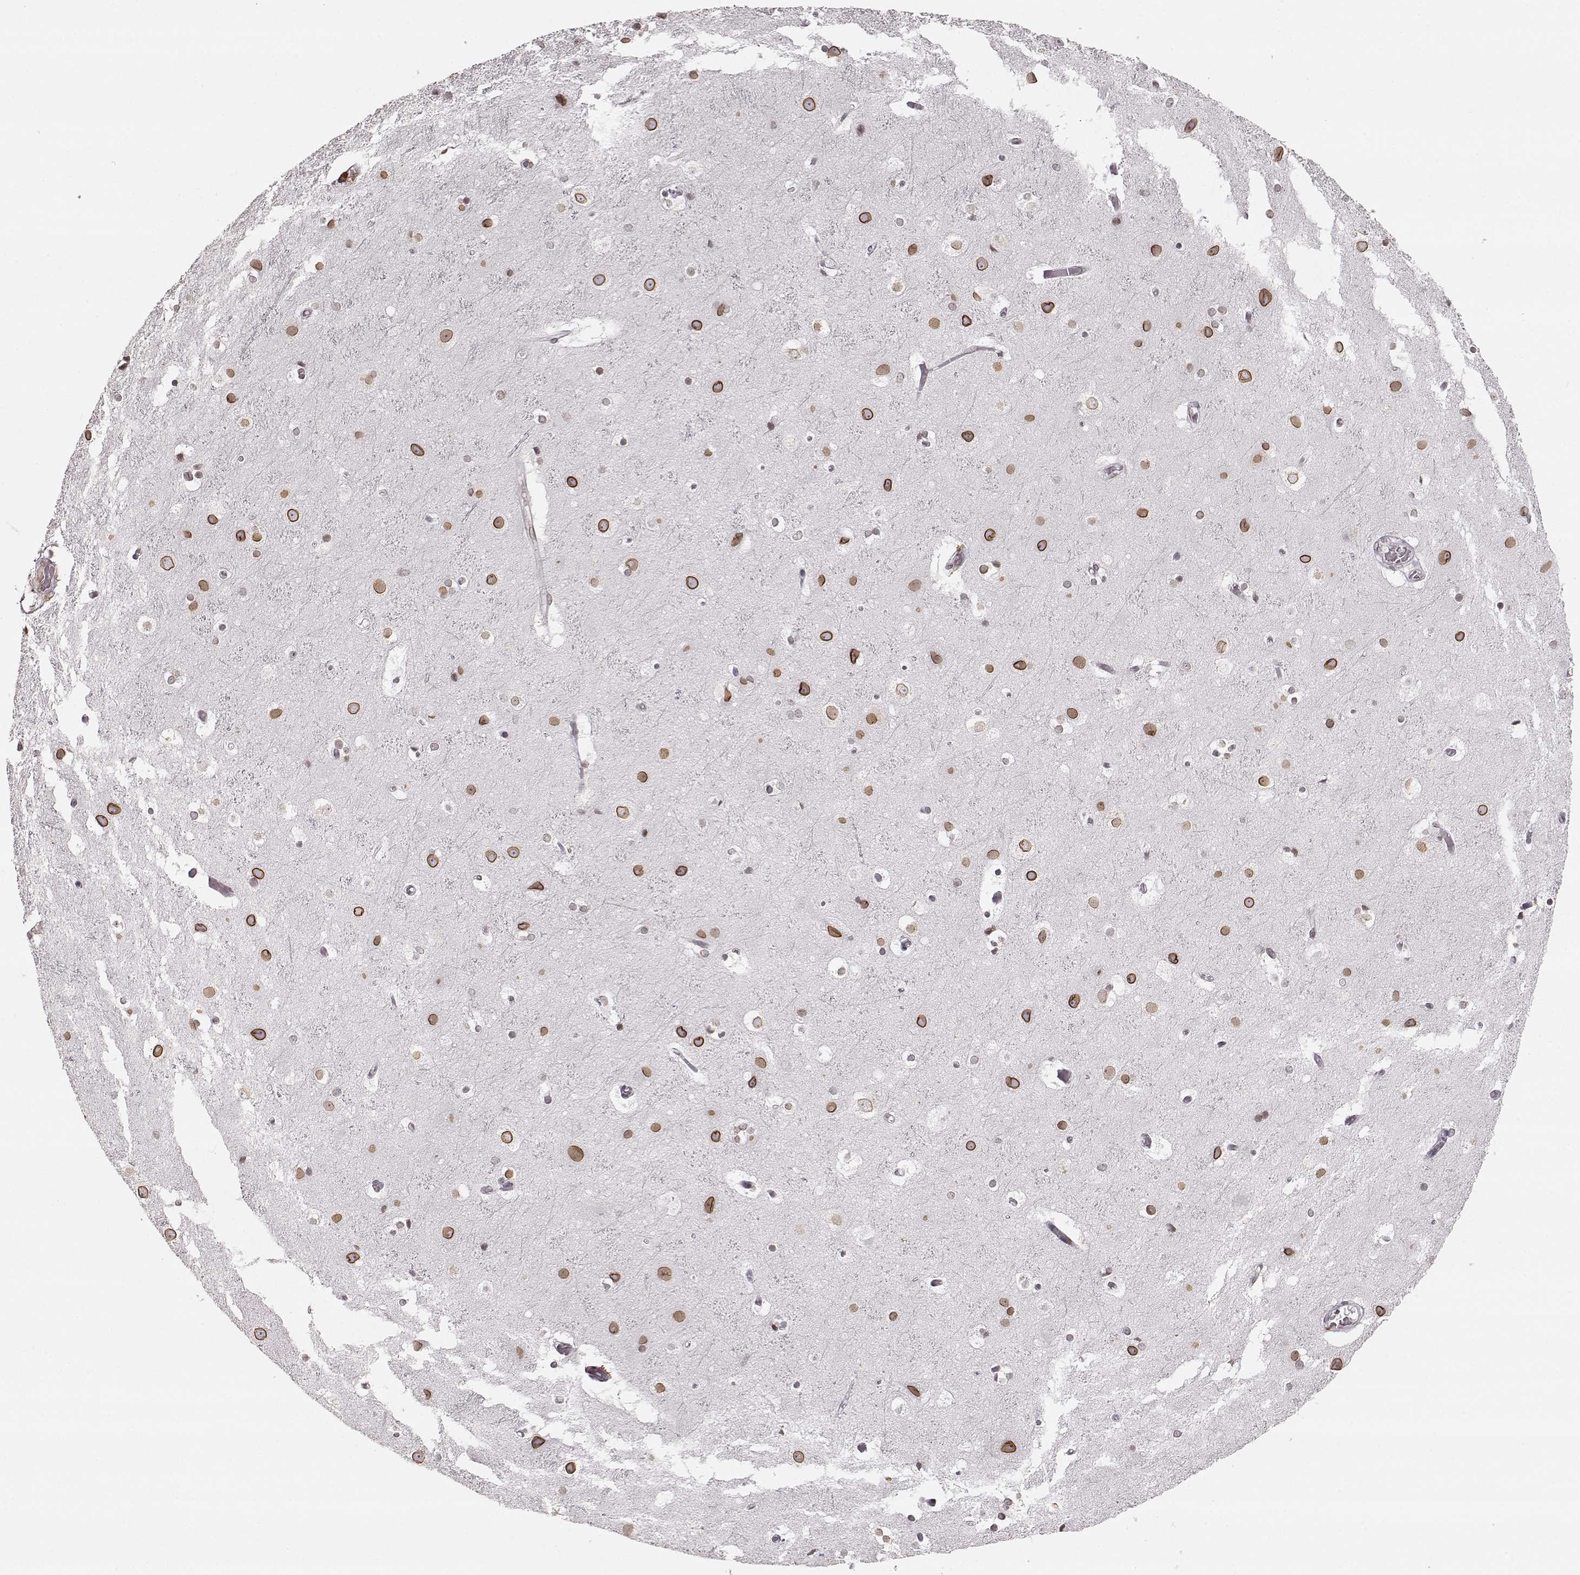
{"staining": {"intensity": "negative", "quantity": "none", "location": "none"}, "tissue": "cerebral cortex", "cell_type": "Endothelial cells", "image_type": "normal", "snomed": [{"axis": "morphology", "description": "Normal tissue, NOS"}, {"axis": "topography", "description": "Cerebral cortex"}], "caption": "A micrograph of human cerebral cortex is negative for staining in endothelial cells. (DAB IHC, high magnification).", "gene": "DCAF12", "patient": {"sex": "female", "age": 52}}